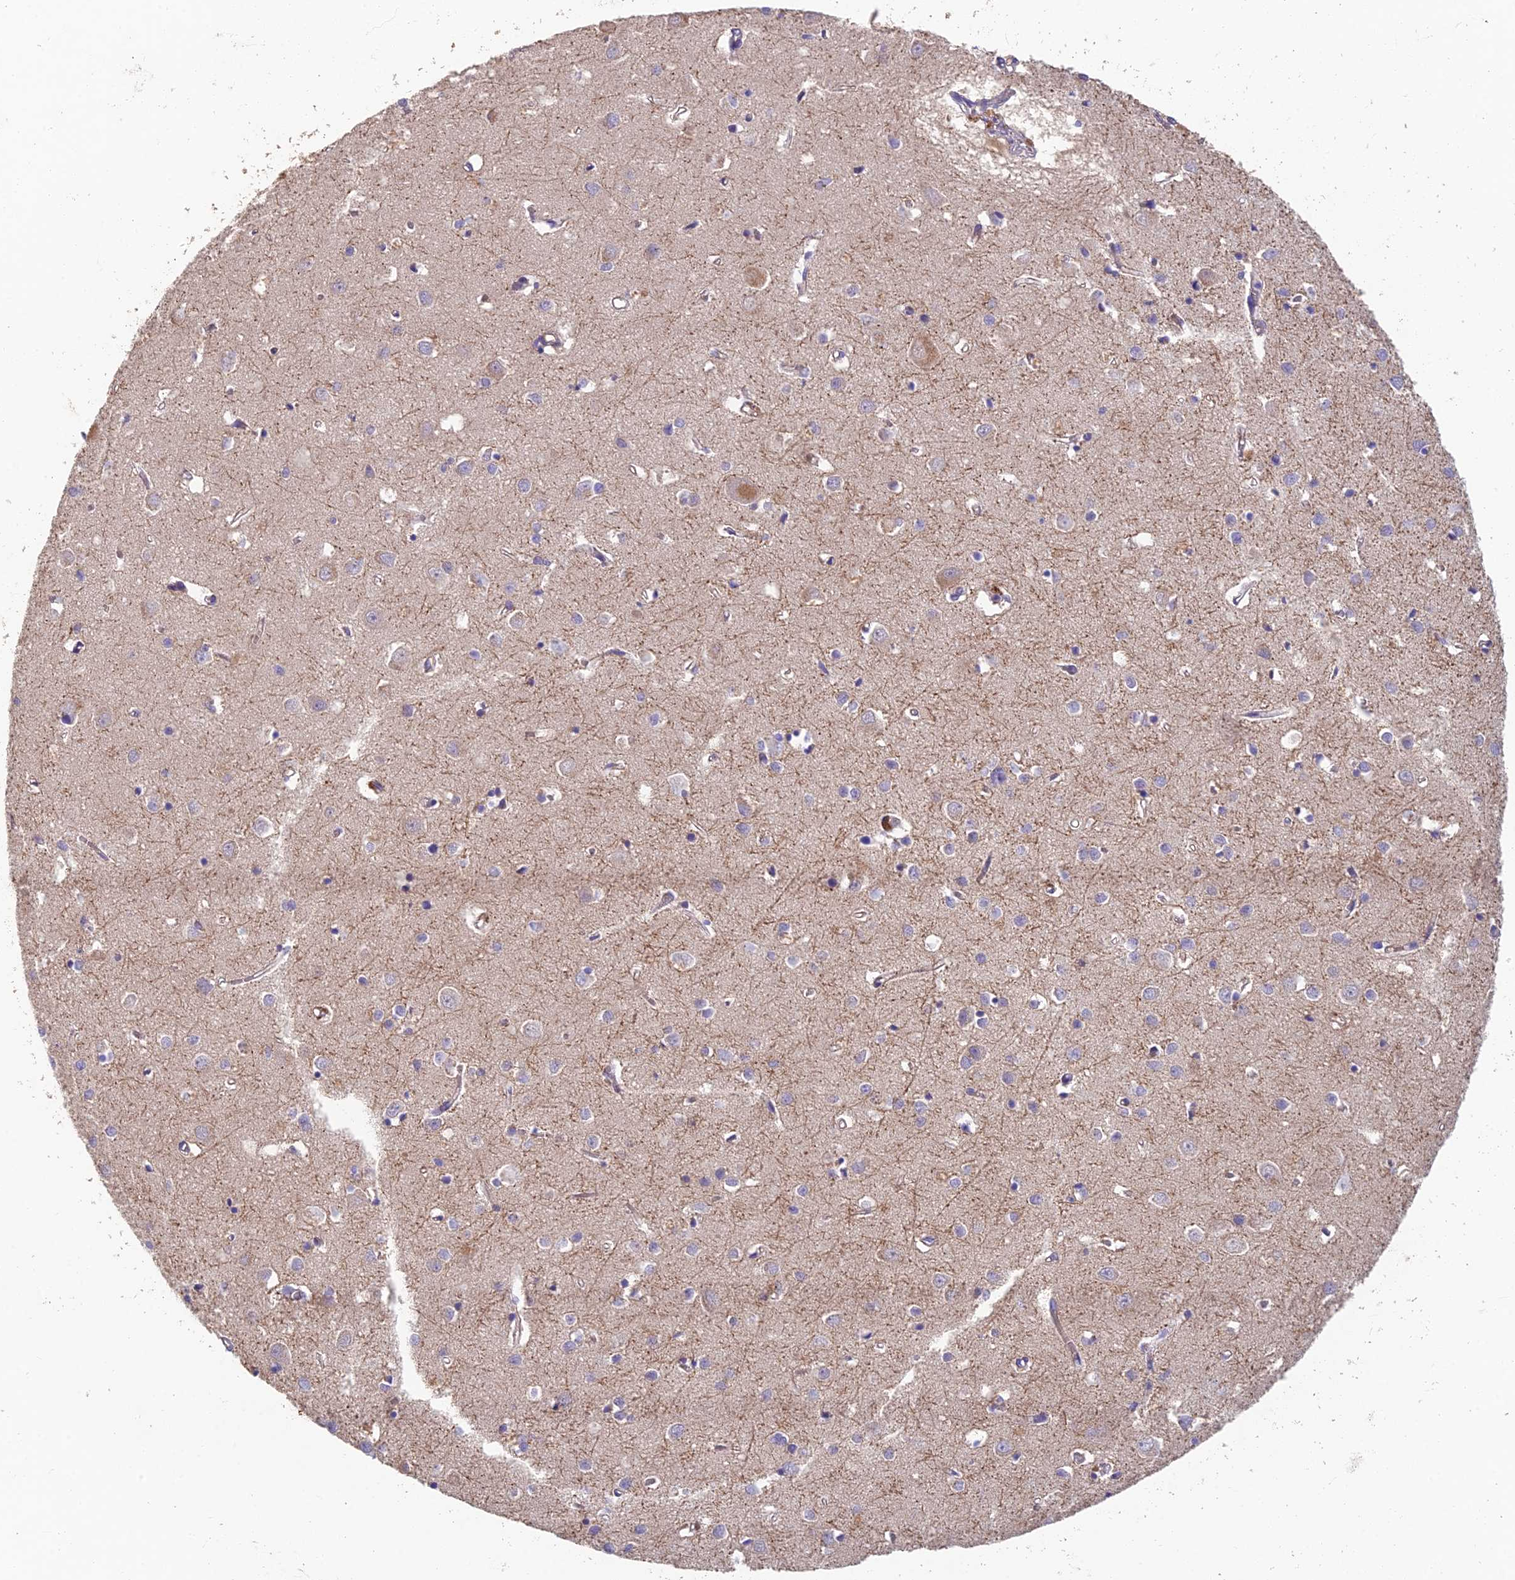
{"staining": {"intensity": "negative", "quantity": "none", "location": "none"}, "tissue": "cerebral cortex", "cell_type": "Endothelial cells", "image_type": "normal", "snomed": [{"axis": "morphology", "description": "Normal tissue, NOS"}, {"axis": "topography", "description": "Cerebral cortex"}], "caption": "IHC of normal cerebral cortex reveals no staining in endothelial cells. The staining is performed using DAB brown chromogen with nuclei counter-stained in using hematoxylin.", "gene": "ADAMTS13", "patient": {"sex": "female", "age": 64}}